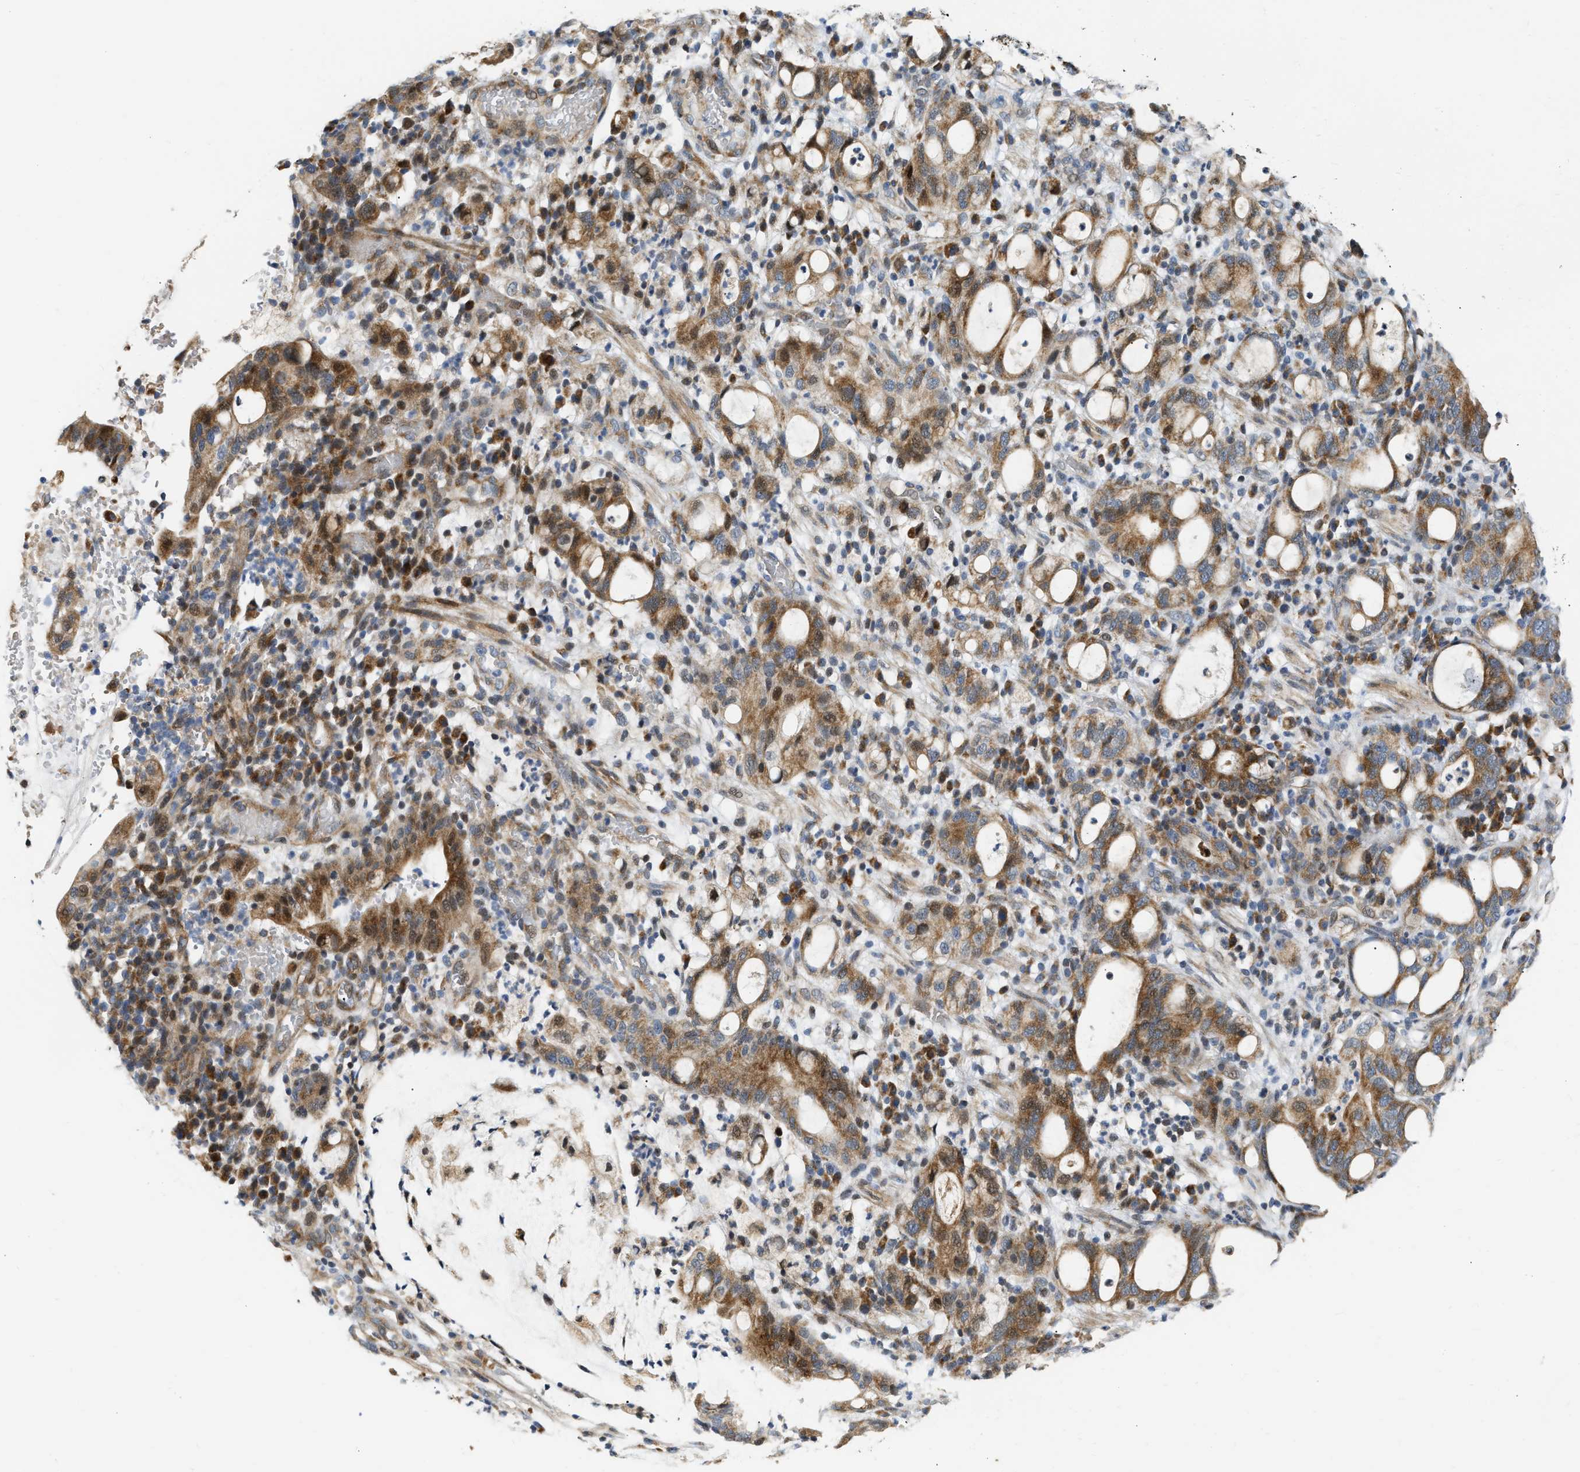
{"staining": {"intensity": "moderate", "quantity": ">75%", "location": "cytoplasmic/membranous"}, "tissue": "stomach cancer", "cell_type": "Tumor cells", "image_type": "cancer", "snomed": [{"axis": "morphology", "description": "Adenocarcinoma, NOS"}, {"axis": "topography", "description": "Stomach"}], "caption": "Protein expression by IHC demonstrates moderate cytoplasmic/membranous positivity in about >75% of tumor cells in stomach adenocarcinoma. (IHC, brightfield microscopy, high magnification).", "gene": "DEPTOR", "patient": {"sex": "female", "age": 75}}